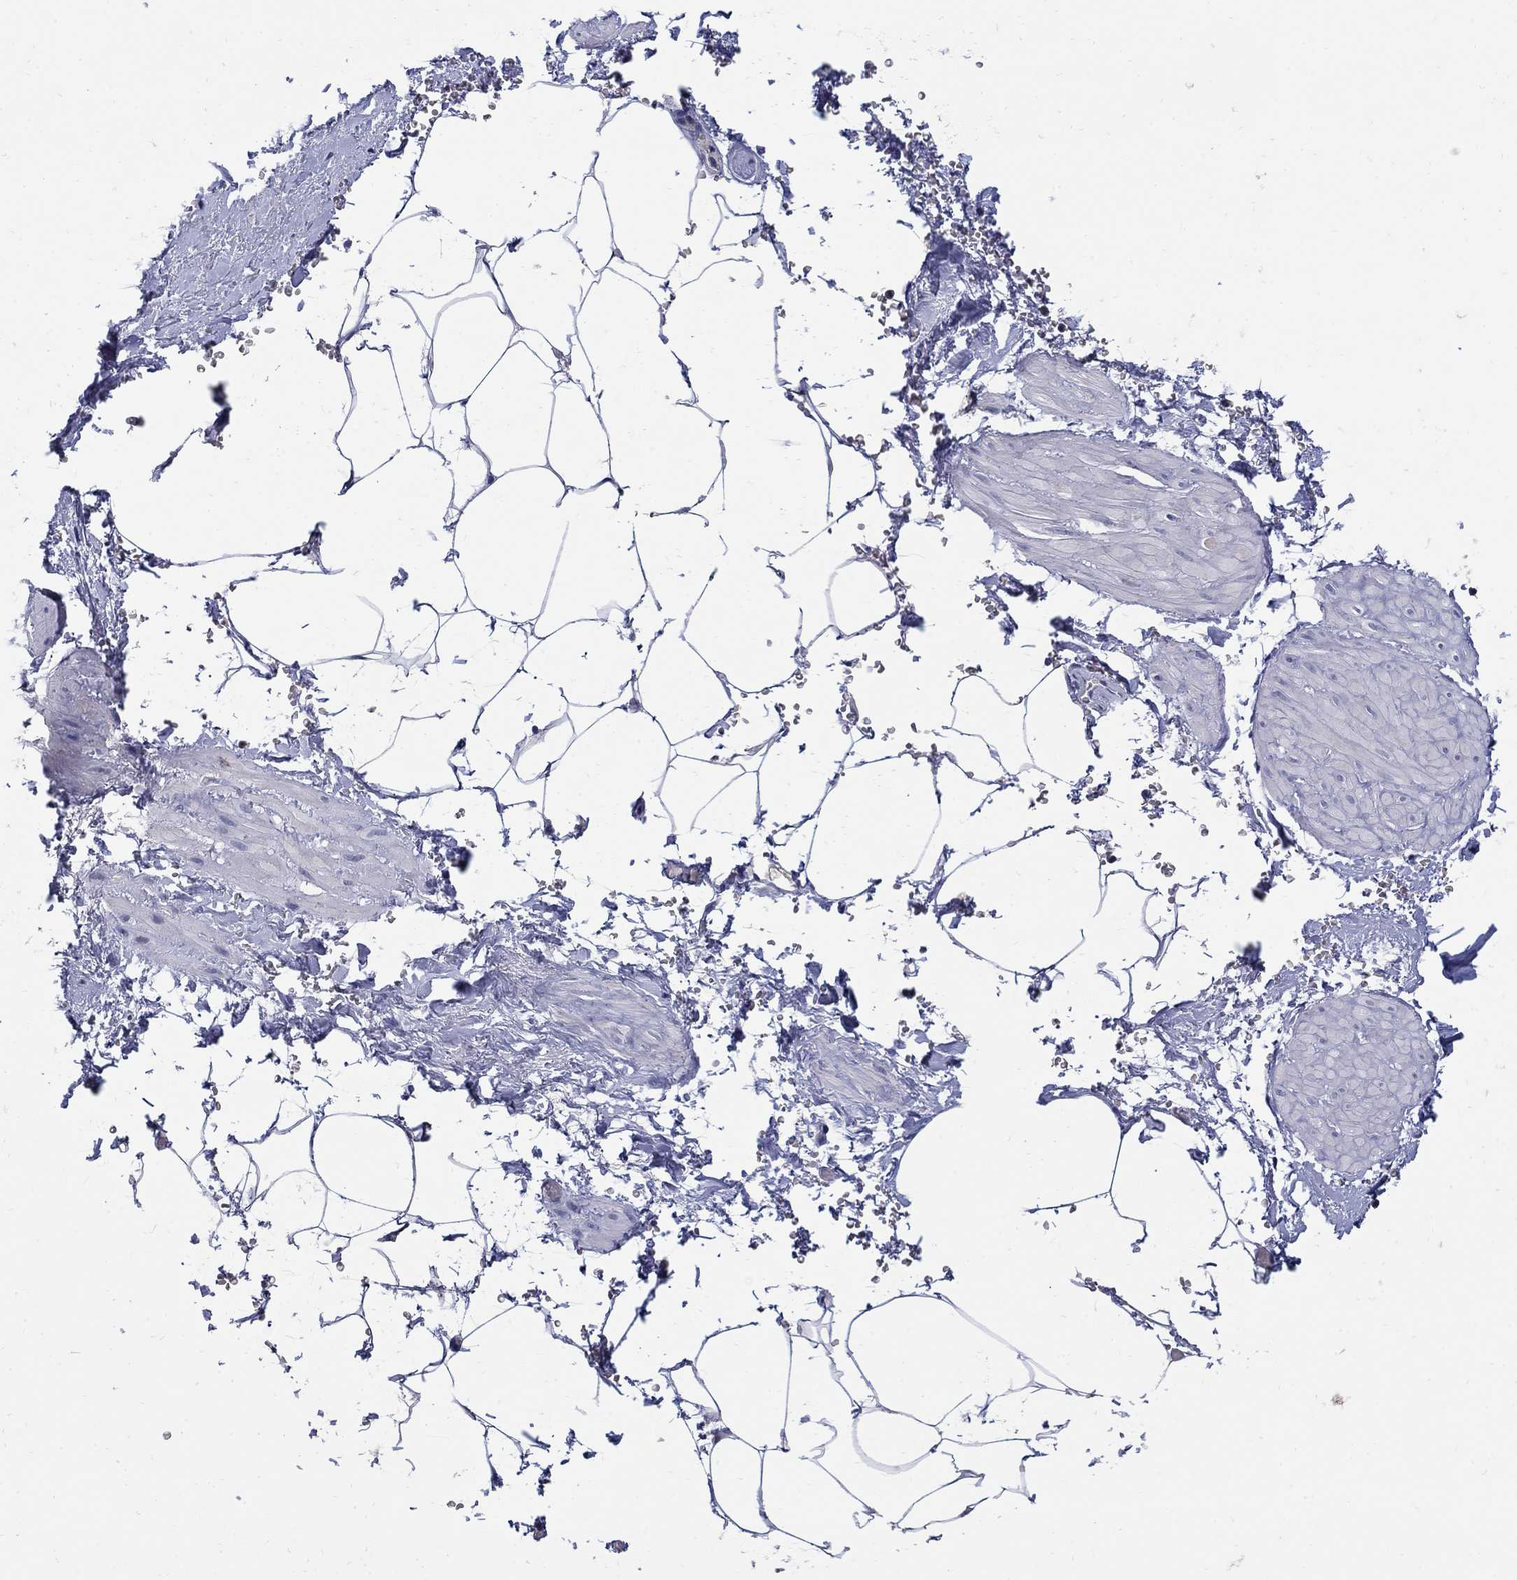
{"staining": {"intensity": "negative", "quantity": "none", "location": "none"}, "tissue": "adipose tissue", "cell_type": "Adipocytes", "image_type": "normal", "snomed": [{"axis": "morphology", "description": "Normal tissue, NOS"}, {"axis": "topography", "description": "Soft tissue"}, {"axis": "topography", "description": "Adipose tissue"}, {"axis": "topography", "description": "Vascular tissue"}, {"axis": "topography", "description": "Peripheral nerve tissue"}], "caption": "Immunohistochemistry of unremarkable adipose tissue demonstrates no staining in adipocytes.", "gene": "CETN1", "patient": {"sex": "male", "age": 68}}